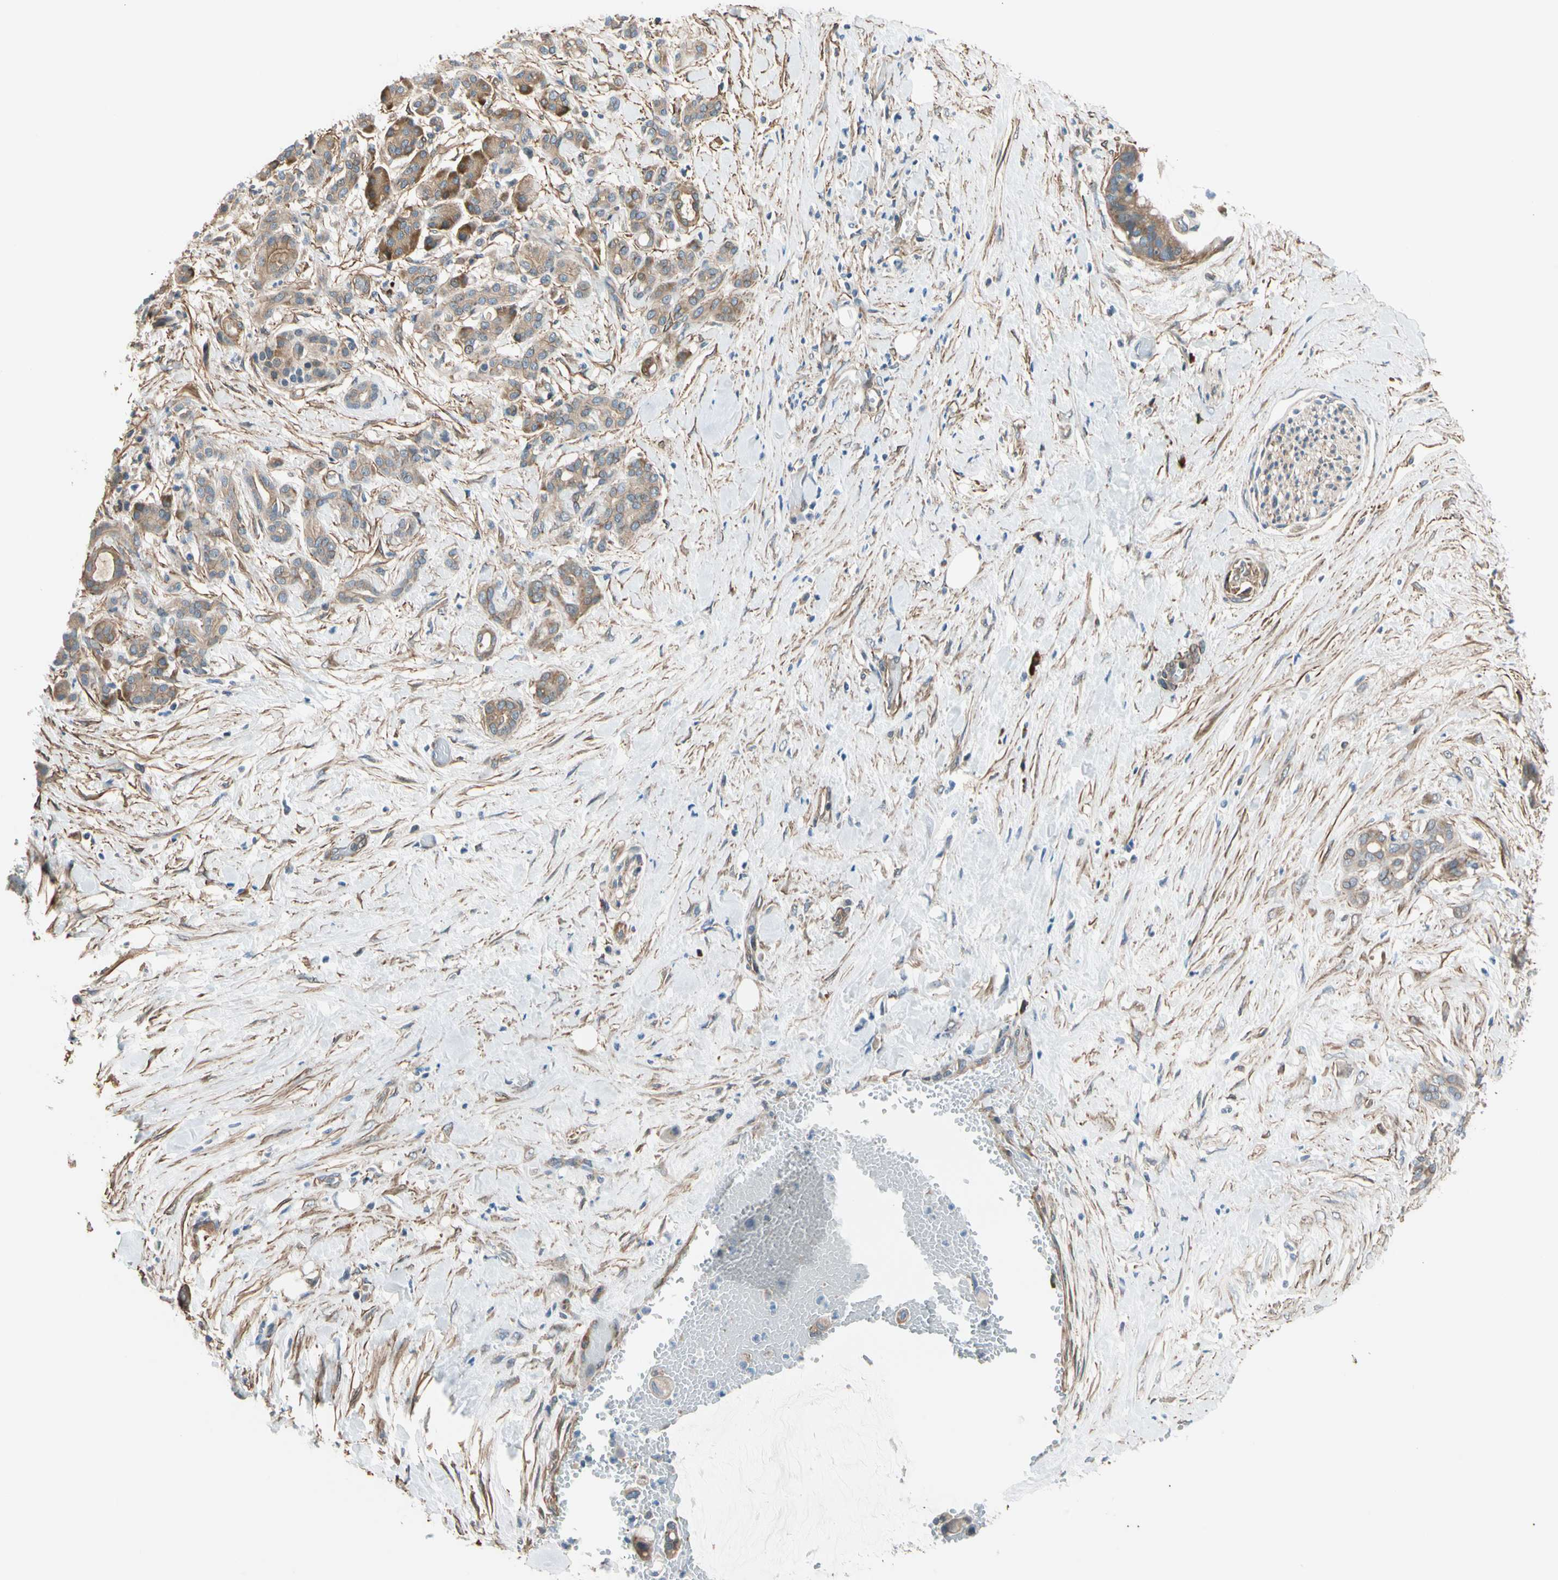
{"staining": {"intensity": "weak", "quantity": ">75%", "location": "cytoplasmic/membranous"}, "tissue": "pancreatic cancer", "cell_type": "Tumor cells", "image_type": "cancer", "snomed": [{"axis": "morphology", "description": "Adenocarcinoma, NOS"}, {"axis": "topography", "description": "Pancreas"}], "caption": "Immunohistochemistry micrograph of human adenocarcinoma (pancreatic) stained for a protein (brown), which demonstrates low levels of weak cytoplasmic/membranous expression in about >75% of tumor cells.", "gene": "LIMK2", "patient": {"sex": "male", "age": 41}}